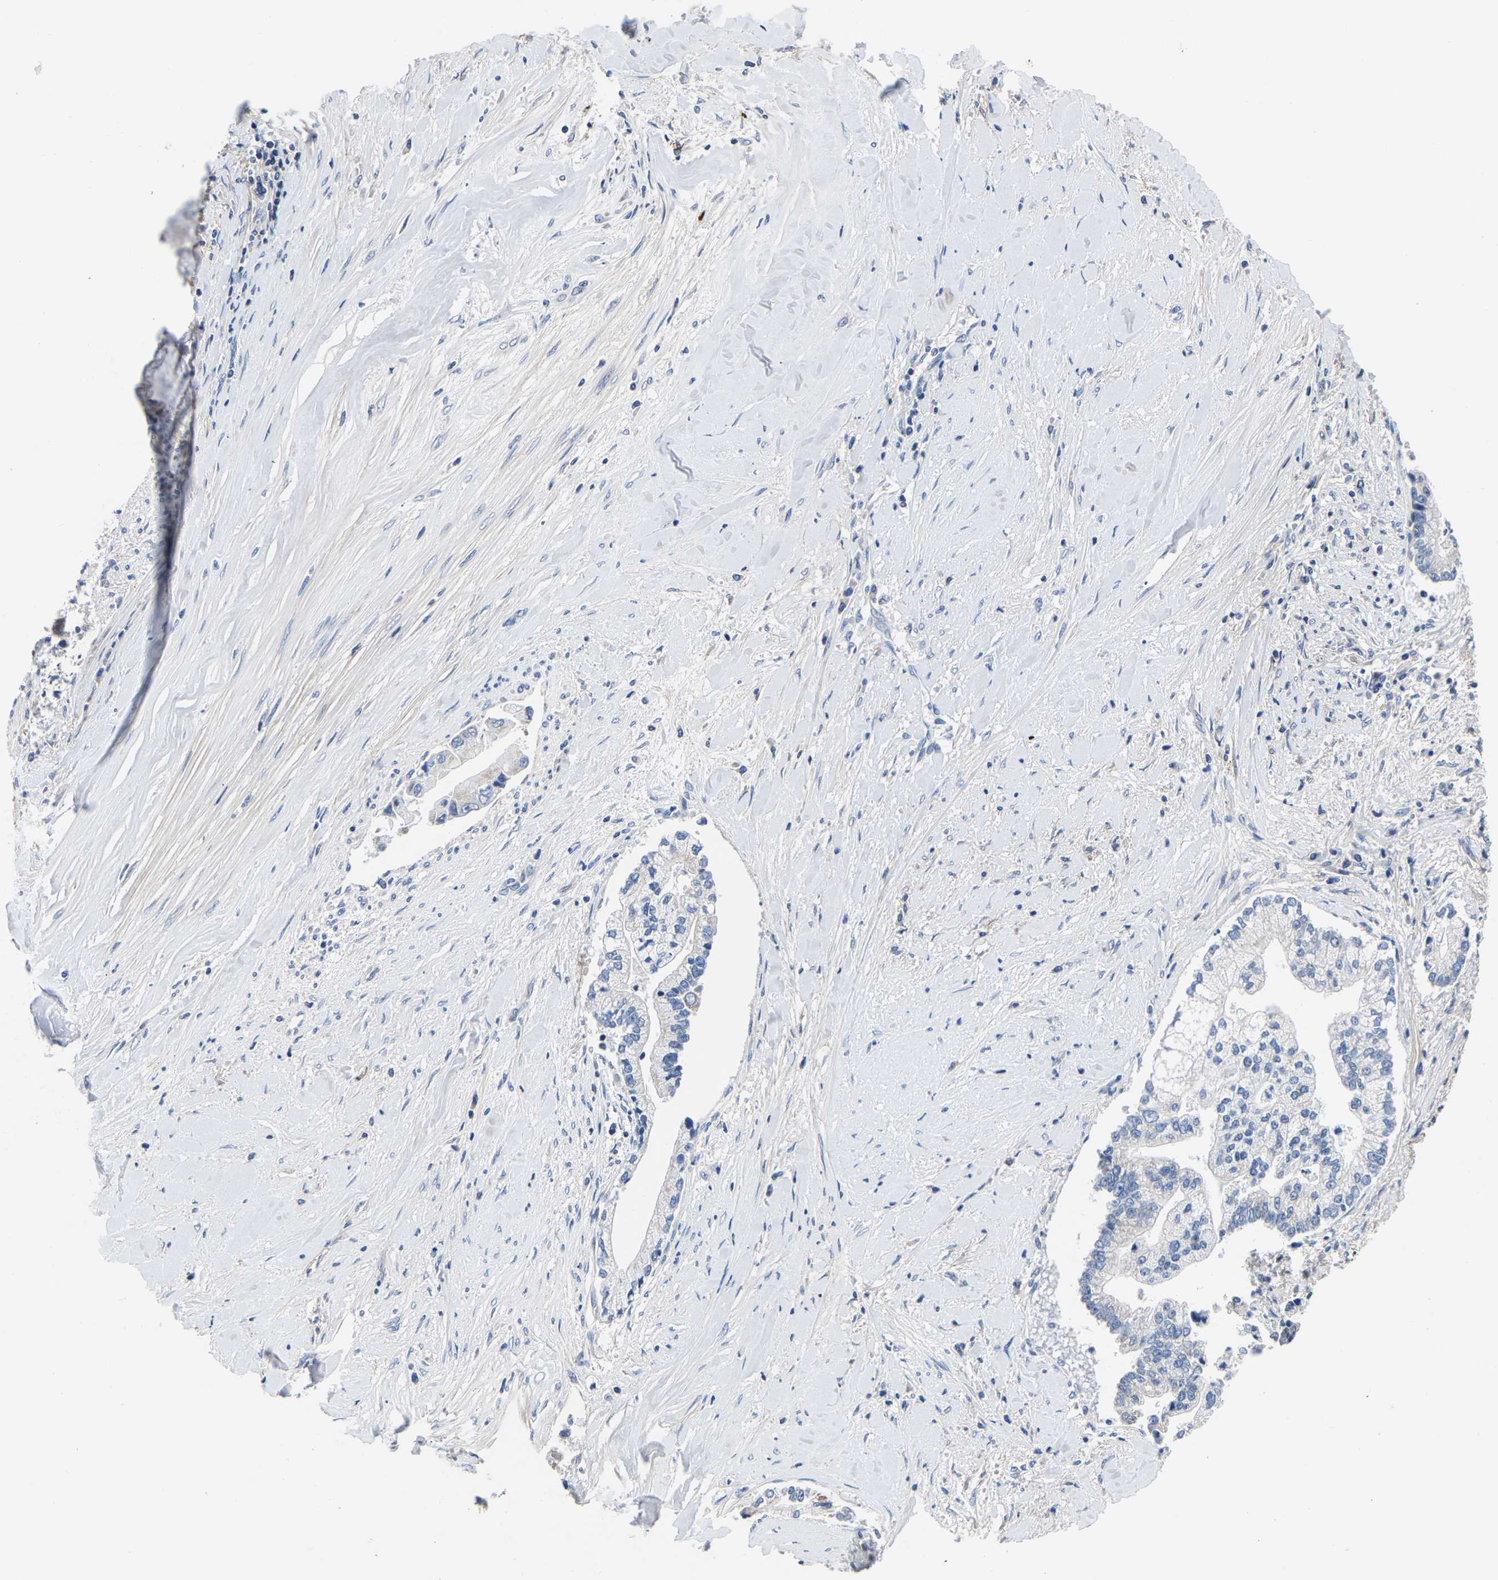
{"staining": {"intensity": "negative", "quantity": "none", "location": "none"}, "tissue": "liver cancer", "cell_type": "Tumor cells", "image_type": "cancer", "snomed": [{"axis": "morphology", "description": "Cholangiocarcinoma"}, {"axis": "topography", "description": "Liver"}], "caption": "A photomicrograph of human liver cancer is negative for staining in tumor cells. (DAB (3,3'-diaminobenzidine) immunohistochemistry (IHC) visualized using brightfield microscopy, high magnification).", "gene": "FGD5", "patient": {"sex": "male", "age": 50}}